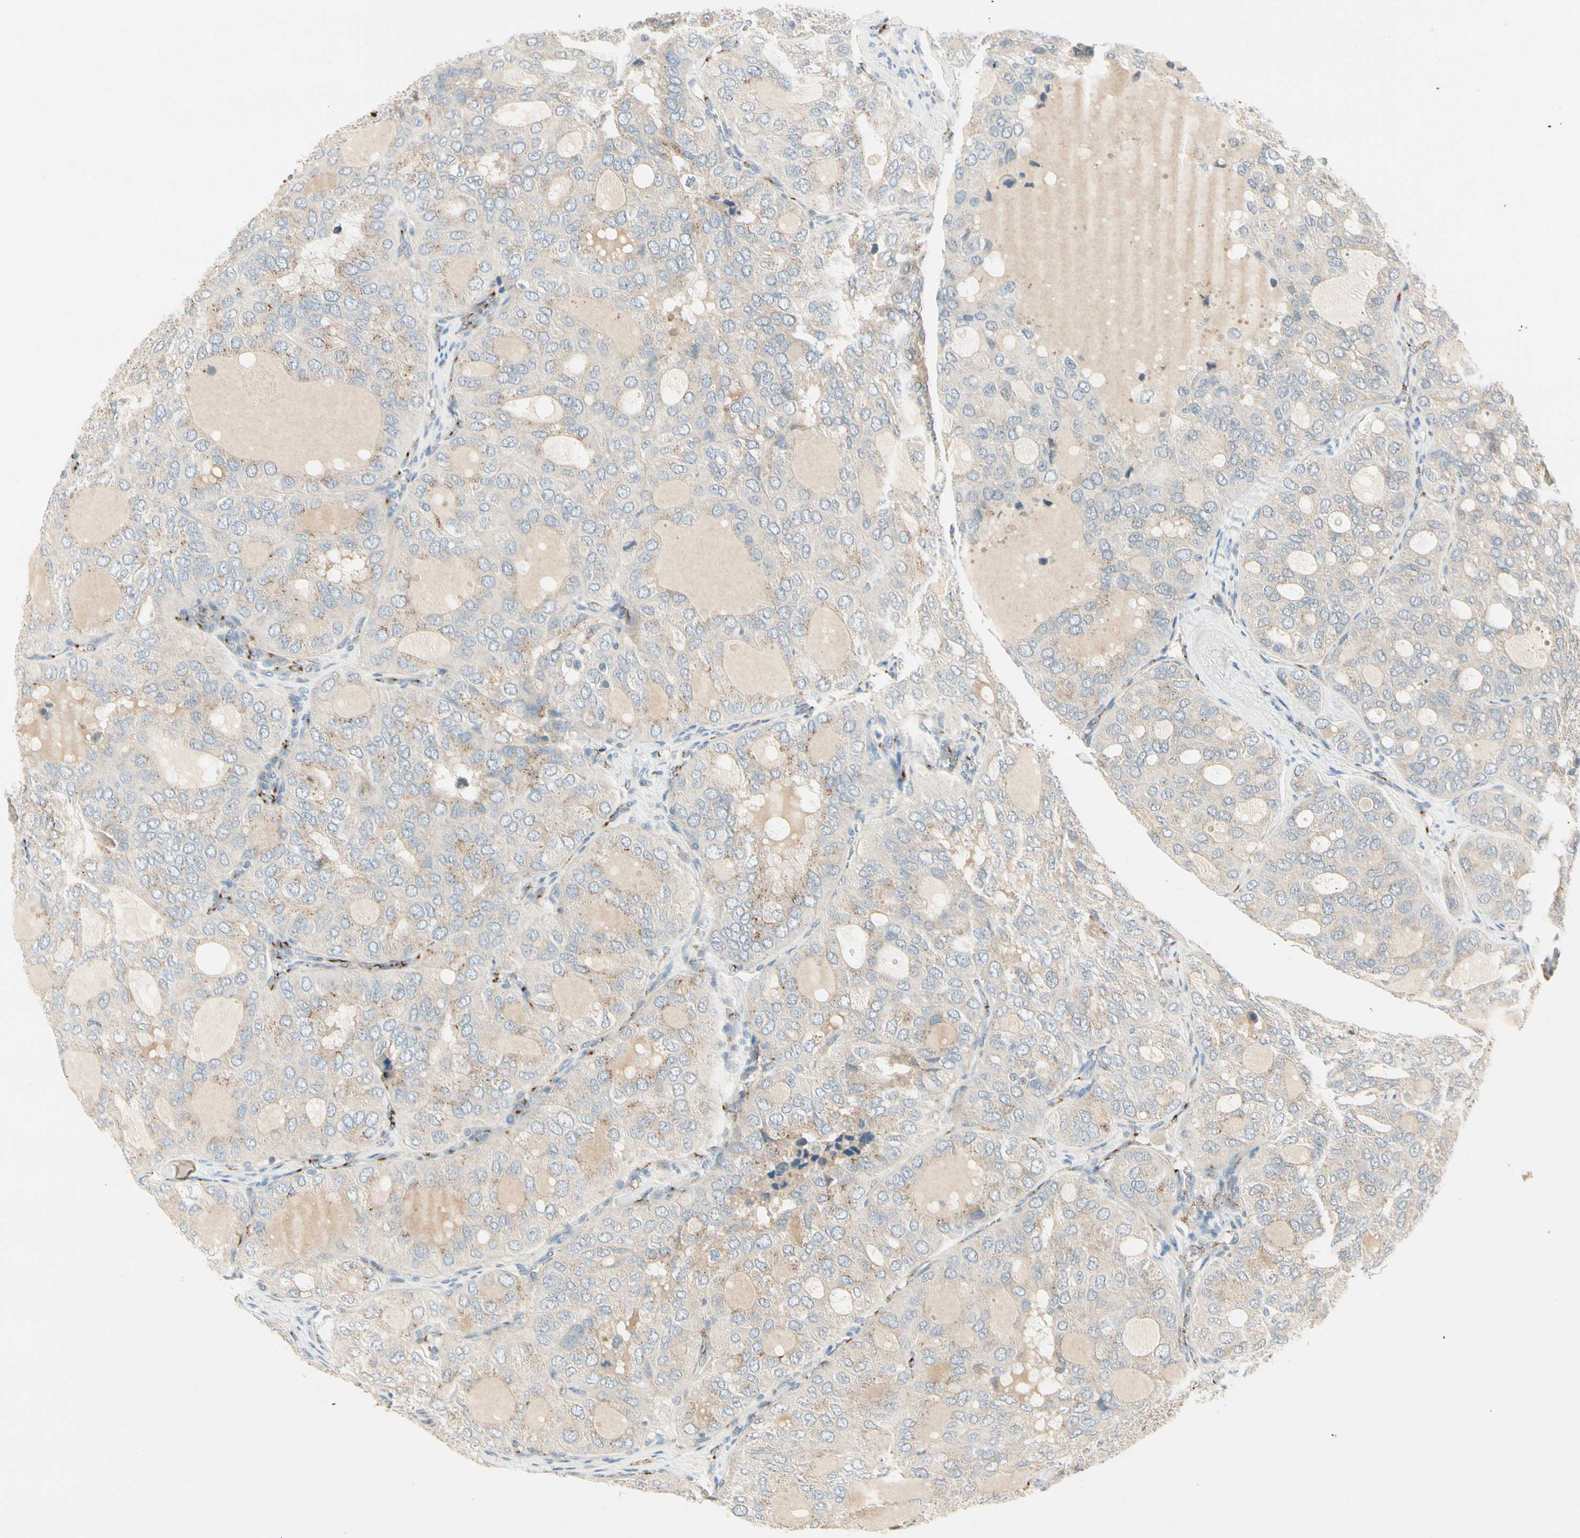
{"staining": {"intensity": "weak", "quantity": "<25%", "location": "cytoplasmic/membranous"}, "tissue": "thyroid cancer", "cell_type": "Tumor cells", "image_type": "cancer", "snomed": [{"axis": "morphology", "description": "Follicular adenoma carcinoma, NOS"}, {"axis": "topography", "description": "Thyroid gland"}], "caption": "The image displays no staining of tumor cells in thyroid cancer (follicular adenoma carcinoma).", "gene": "MANSC1", "patient": {"sex": "male", "age": 75}}